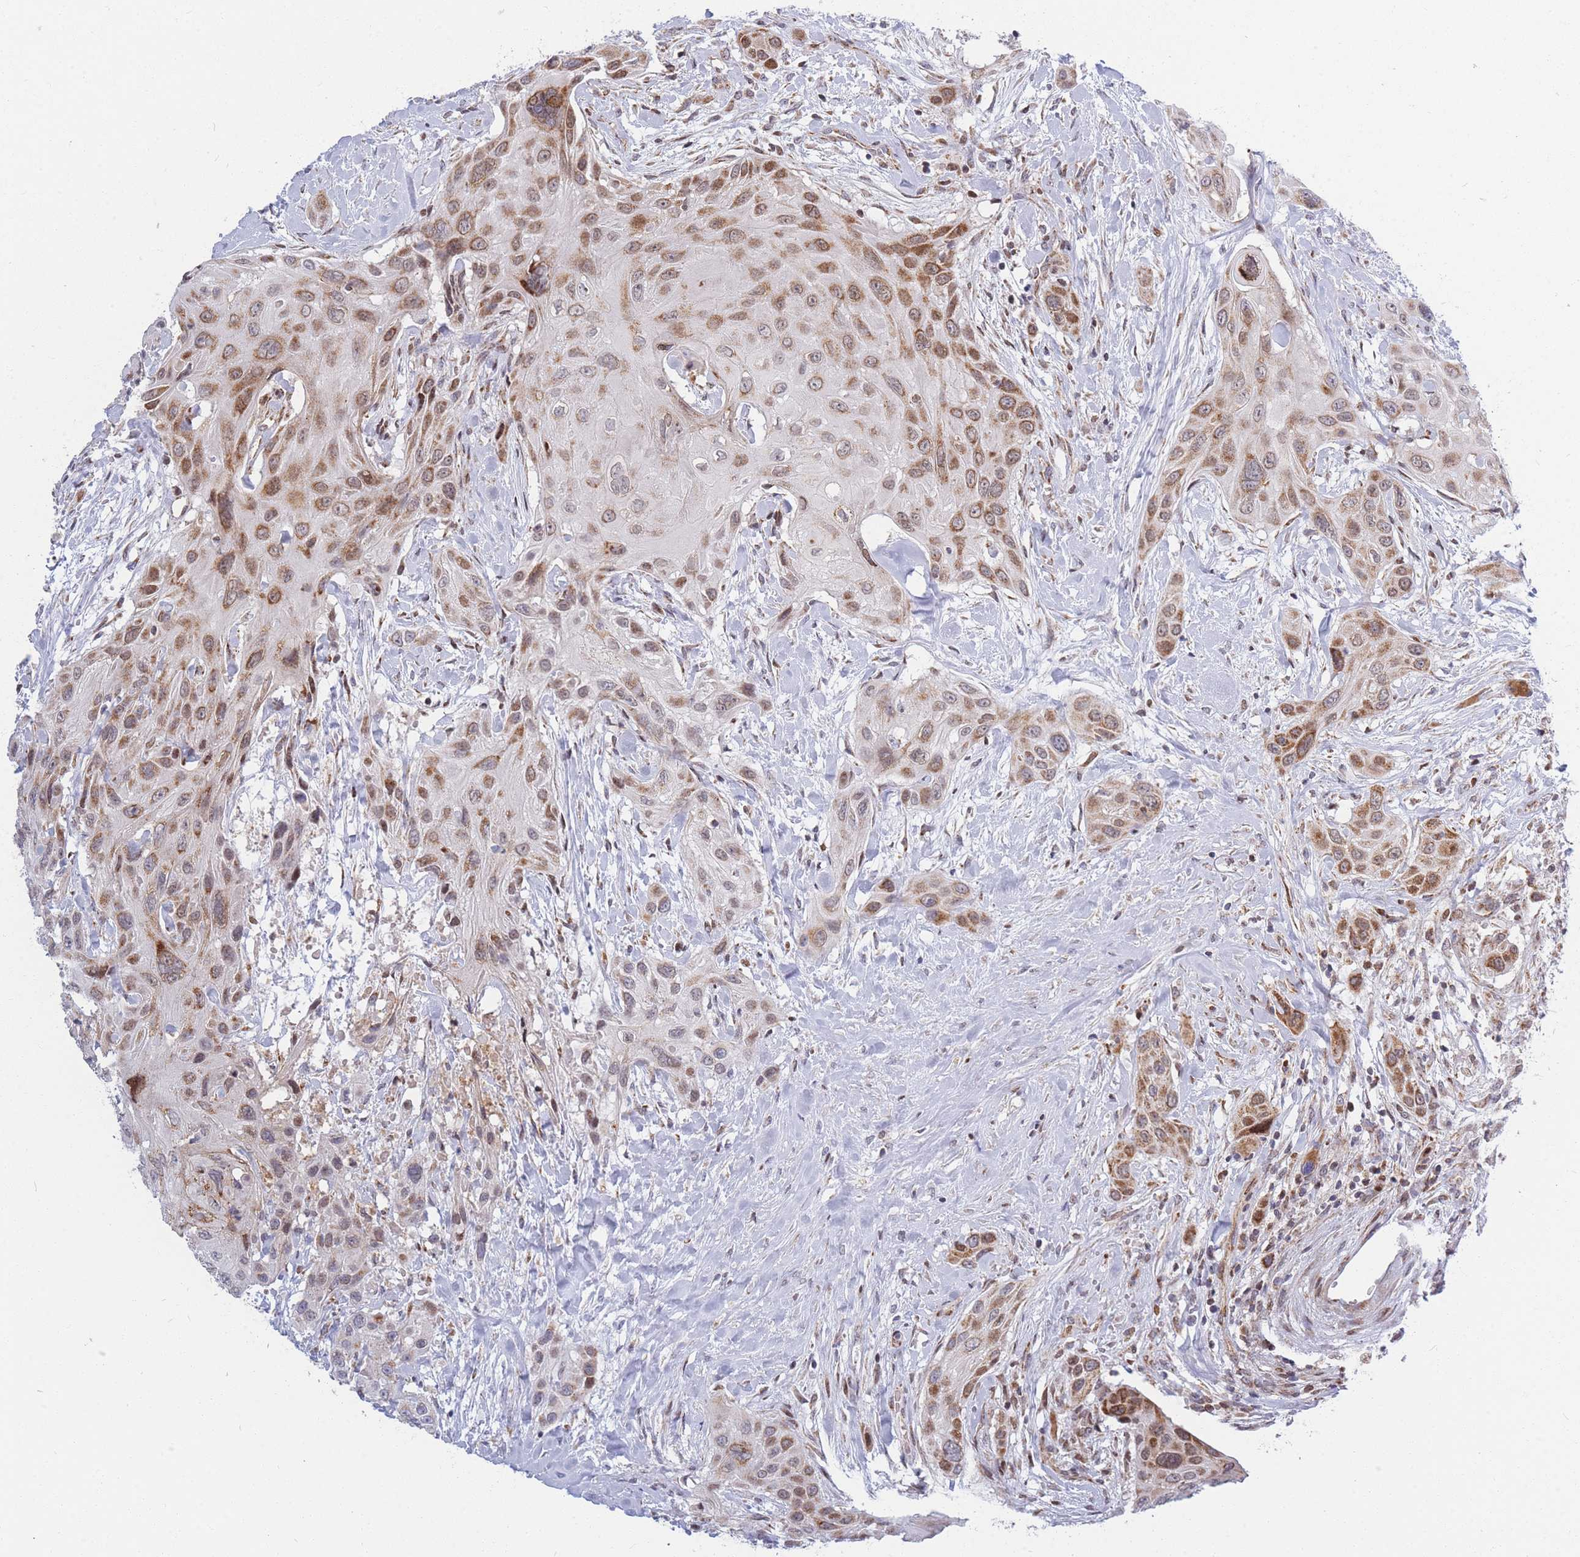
{"staining": {"intensity": "moderate", "quantity": "25%-75%", "location": "cytoplasmic/membranous"}, "tissue": "head and neck cancer", "cell_type": "Tumor cells", "image_type": "cancer", "snomed": [{"axis": "morphology", "description": "Squamous cell carcinoma, NOS"}, {"axis": "topography", "description": "Head-Neck"}], "caption": "Squamous cell carcinoma (head and neck) stained with a brown dye reveals moderate cytoplasmic/membranous positive staining in about 25%-75% of tumor cells.", "gene": "MOB4", "patient": {"sex": "male", "age": 81}}